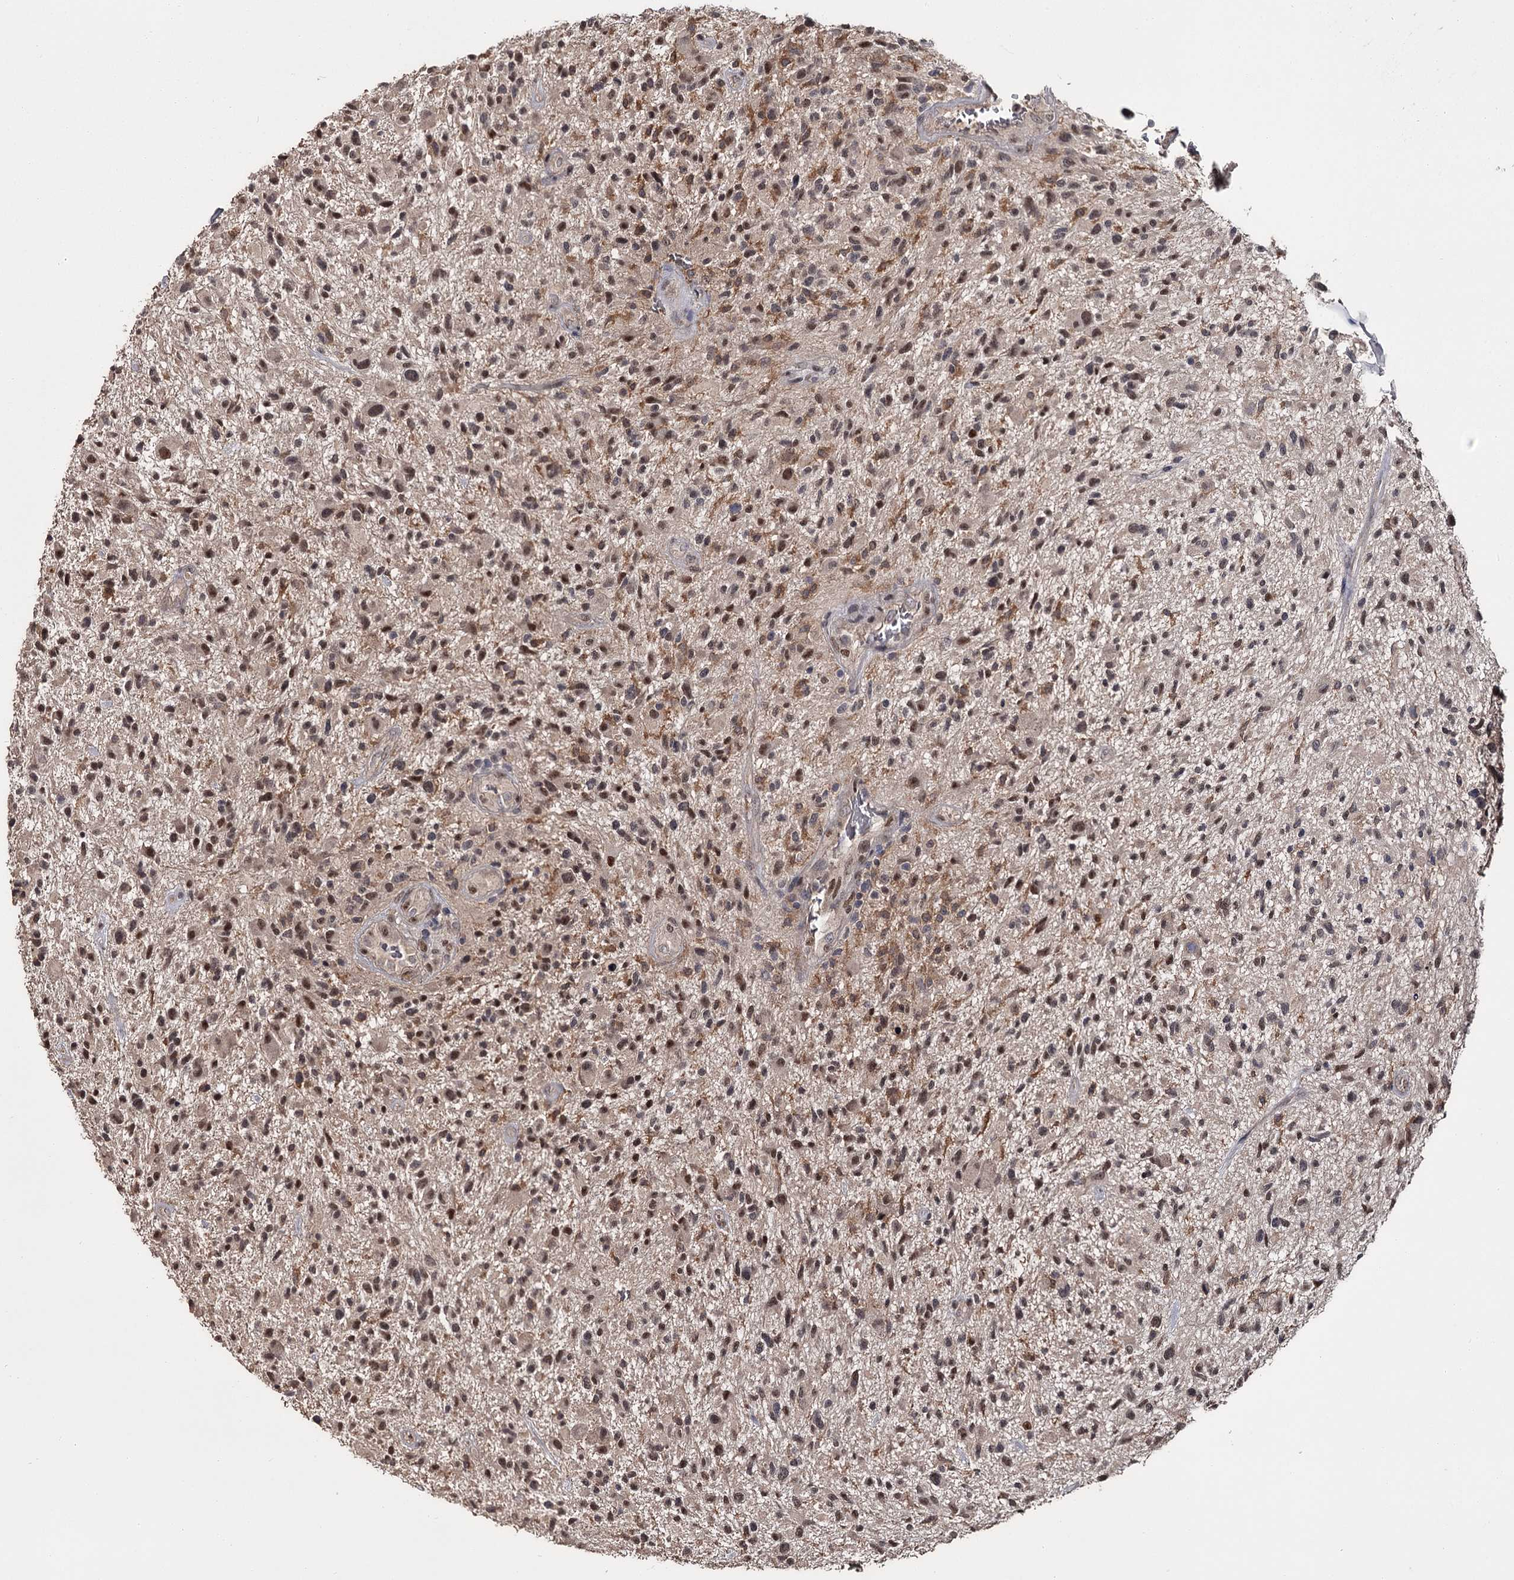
{"staining": {"intensity": "moderate", "quantity": ">75%", "location": "nuclear"}, "tissue": "glioma", "cell_type": "Tumor cells", "image_type": "cancer", "snomed": [{"axis": "morphology", "description": "Glioma, malignant, High grade"}, {"axis": "topography", "description": "Brain"}], "caption": "Immunohistochemistry (DAB) staining of glioma displays moderate nuclear protein expression in about >75% of tumor cells. The staining was performed using DAB, with brown indicating positive protein expression. Nuclei are stained blue with hematoxylin.", "gene": "PRPF40B", "patient": {"sex": "male", "age": 47}}